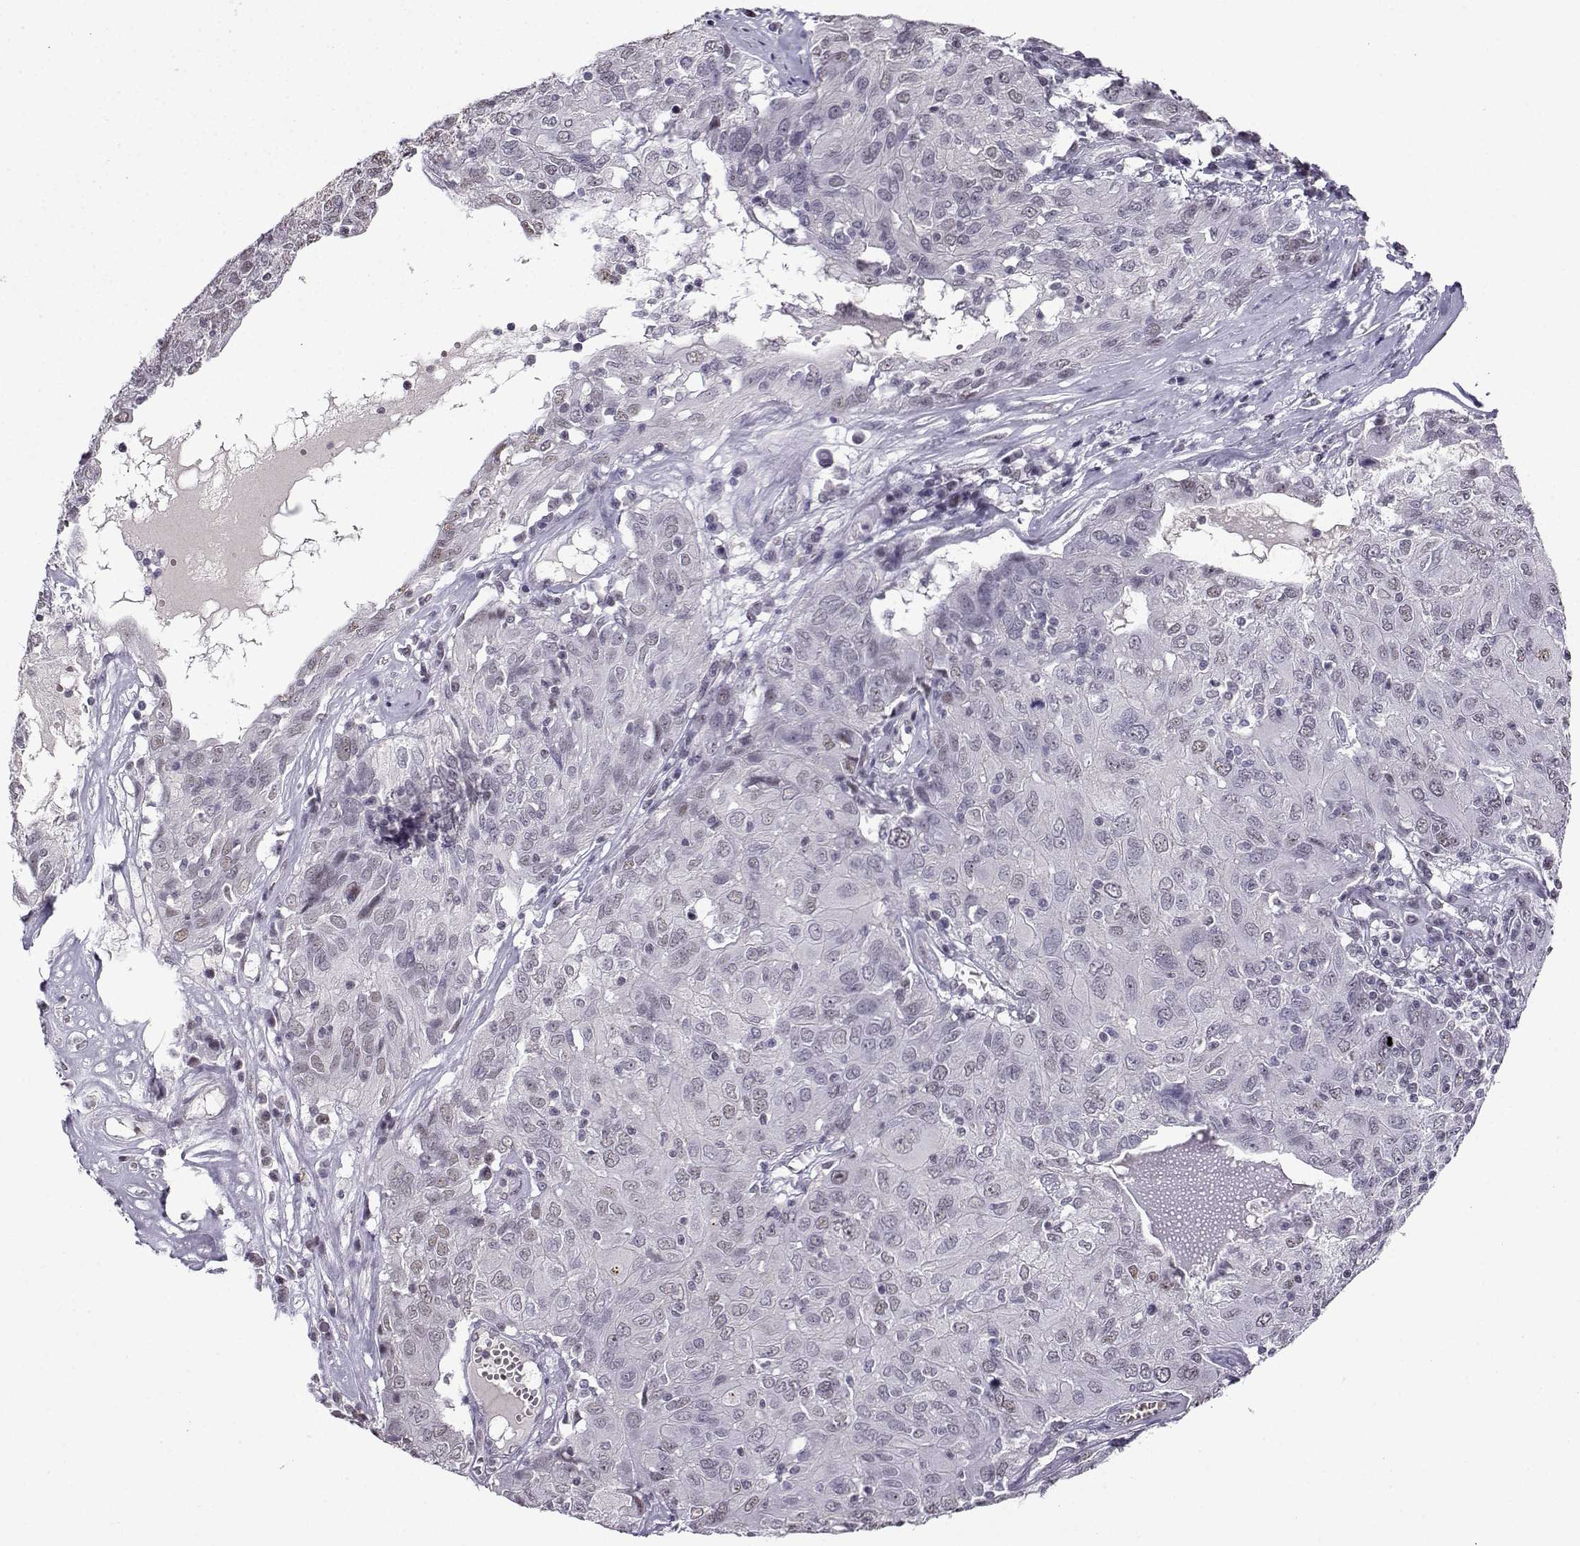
{"staining": {"intensity": "negative", "quantity": "none", "location": "none"}, "tissue": "ovarian cancer", "cell_type": "Tumor cells", "image_type": "cancer", "snomed": [{"axis": "morphology", "description": "Carcinoma, endometroid"}, {"axis": "topography", "description": "Ovary"}], "caption": "Tumor cells are negative for protein expression in human ovarian cancer (endometroid carcinoma). (Brightfield microscopy of DAB immunohistochemistry (IHC) at high magnification).", "gene": "LRFN2", "patient": {"sex": "female", "age": 50}}